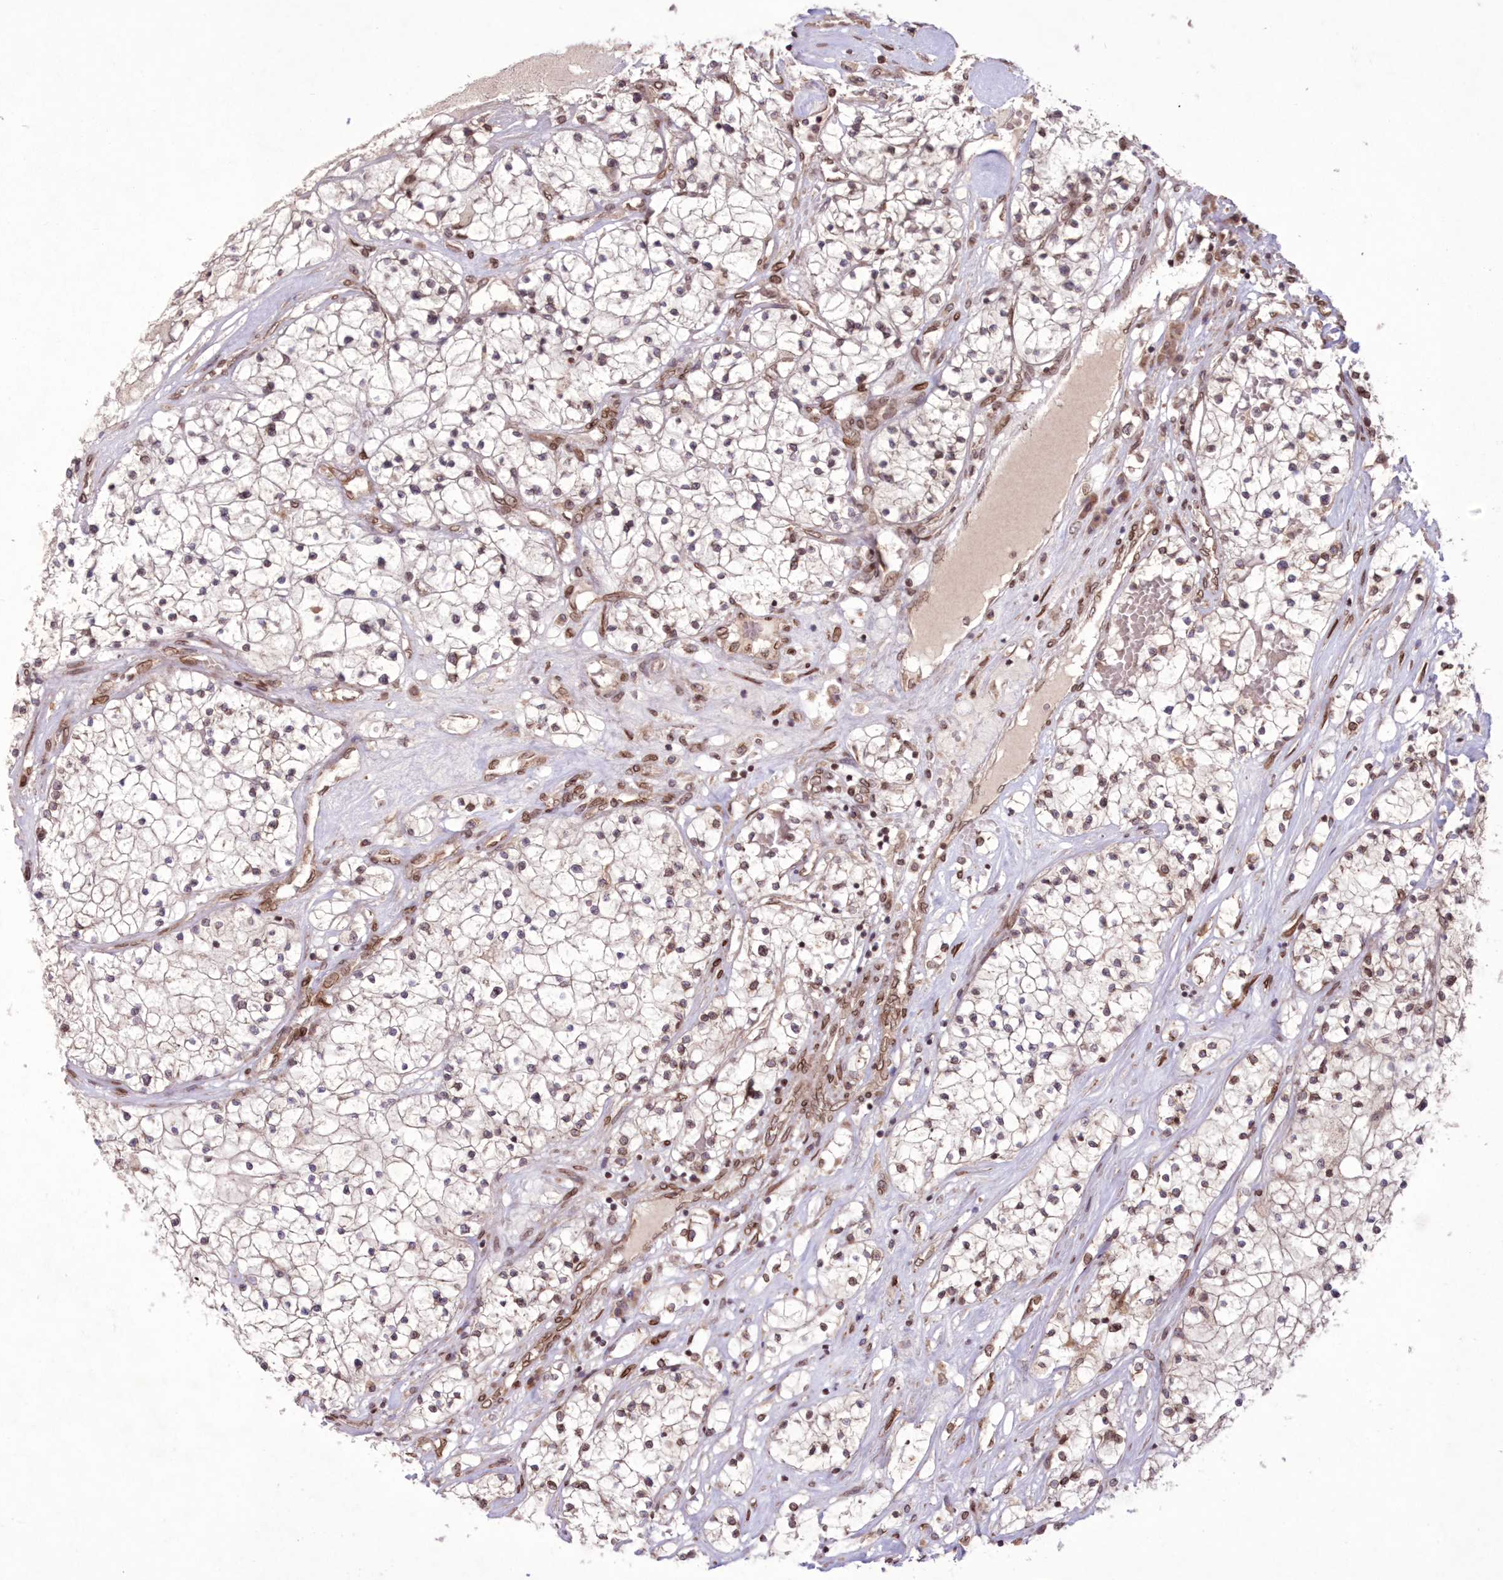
{"staining": {"intensity": "weak", "quantity": "25%-75%", "location": "cytoplasmic/membranous,nuclear"}, "tissue": "renal cancer", "cell_type": "Tumor cells", "image_type": "cancer", "snomed": [{"axis": "morphology", "description": "Normal tissue, NOS"}, {"axis": "morphology", "description": "Adenocarcinoma, NOS"}, {"axis": "topography", "description": "Kidney"}], "caption": "Protein expression analysis of human renal cancer reveals weak cytoplasmic/membranous and nuclear expression in about 25%-75% of tumor cells.", "gene": "DNAJC27", "patient": {"sex": "male", "age": 68}}